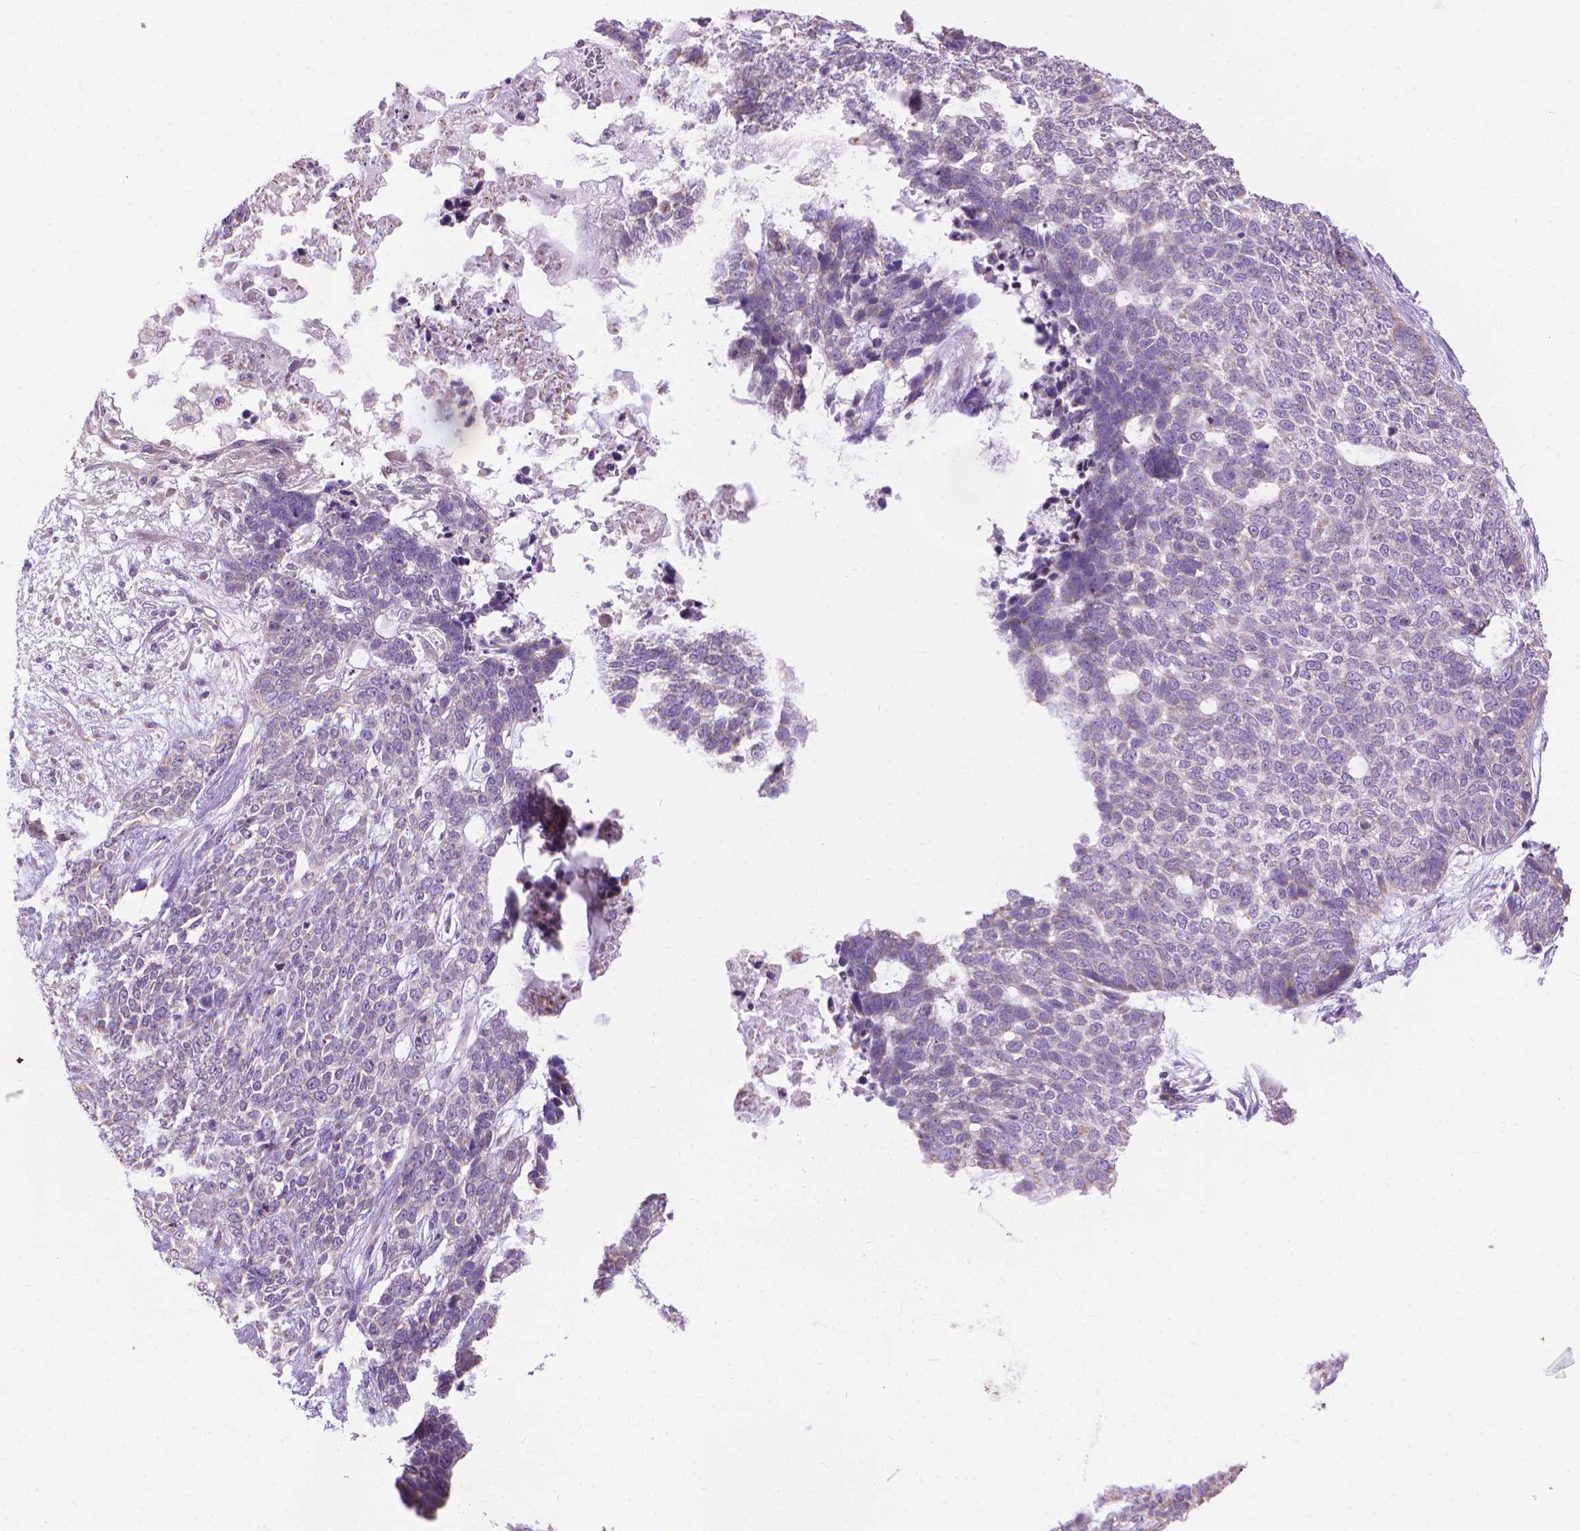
{"staining": {"intensity": "negative", "quantity": "none", "location": "none"}, "tissue": "skin cancer", "cell_type": "Tumor cells", "image_type": "cancer", "snomed": [{"axis": "morphology", "description": "Basal cell carcinoma"}, {"axis": "topography", "description": "Skin"}], "caption": "Immunohistochemical staining of human skin cancer (basal cell carcinoma) displays no significant staining in tumor cells. (DAB (3,3'-diaminobenzidine) immunohistochemistry with hematoxylin counter stain).", "gene": "SYN1", "patient": {"sex": "female", "age": 69}}